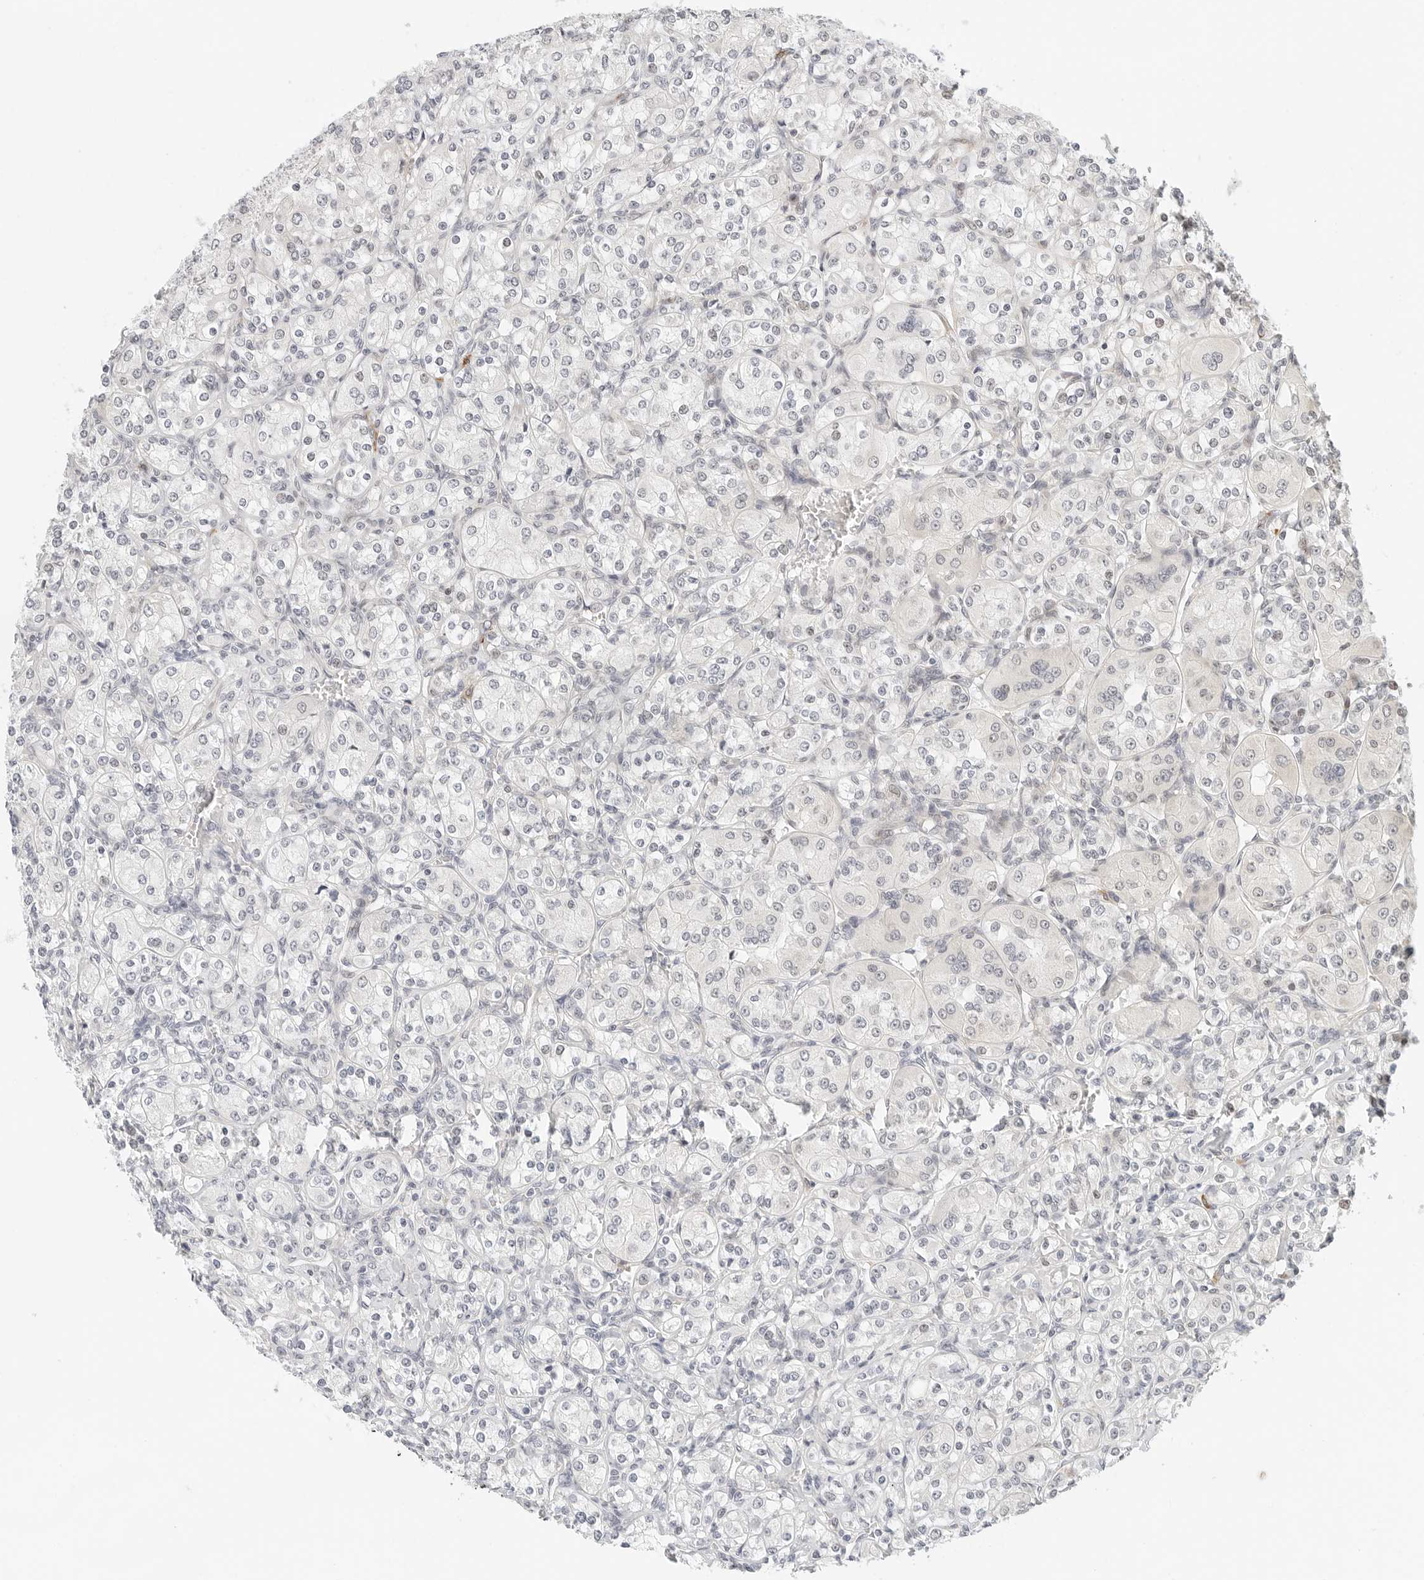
{"staining": {"intensity": "negative", "quantity": "none", "location": "none"}, "tissue": "renal cancer", "cell_type": "Tumor cells", "image_type": "cancer", "snomed": [{"axis": "morphology", "description": "Adenocarcinoma, NOS"}, {"axis": "topography", "description": "Kidney"}], "caption": "An immunohistochemistry image of renal adenocarcinoma is shown. There is no staining in tumor cells of renal adenocarcinoma.", "gene": "PARP10", "patient": {"sex": "male", "age": 77}}